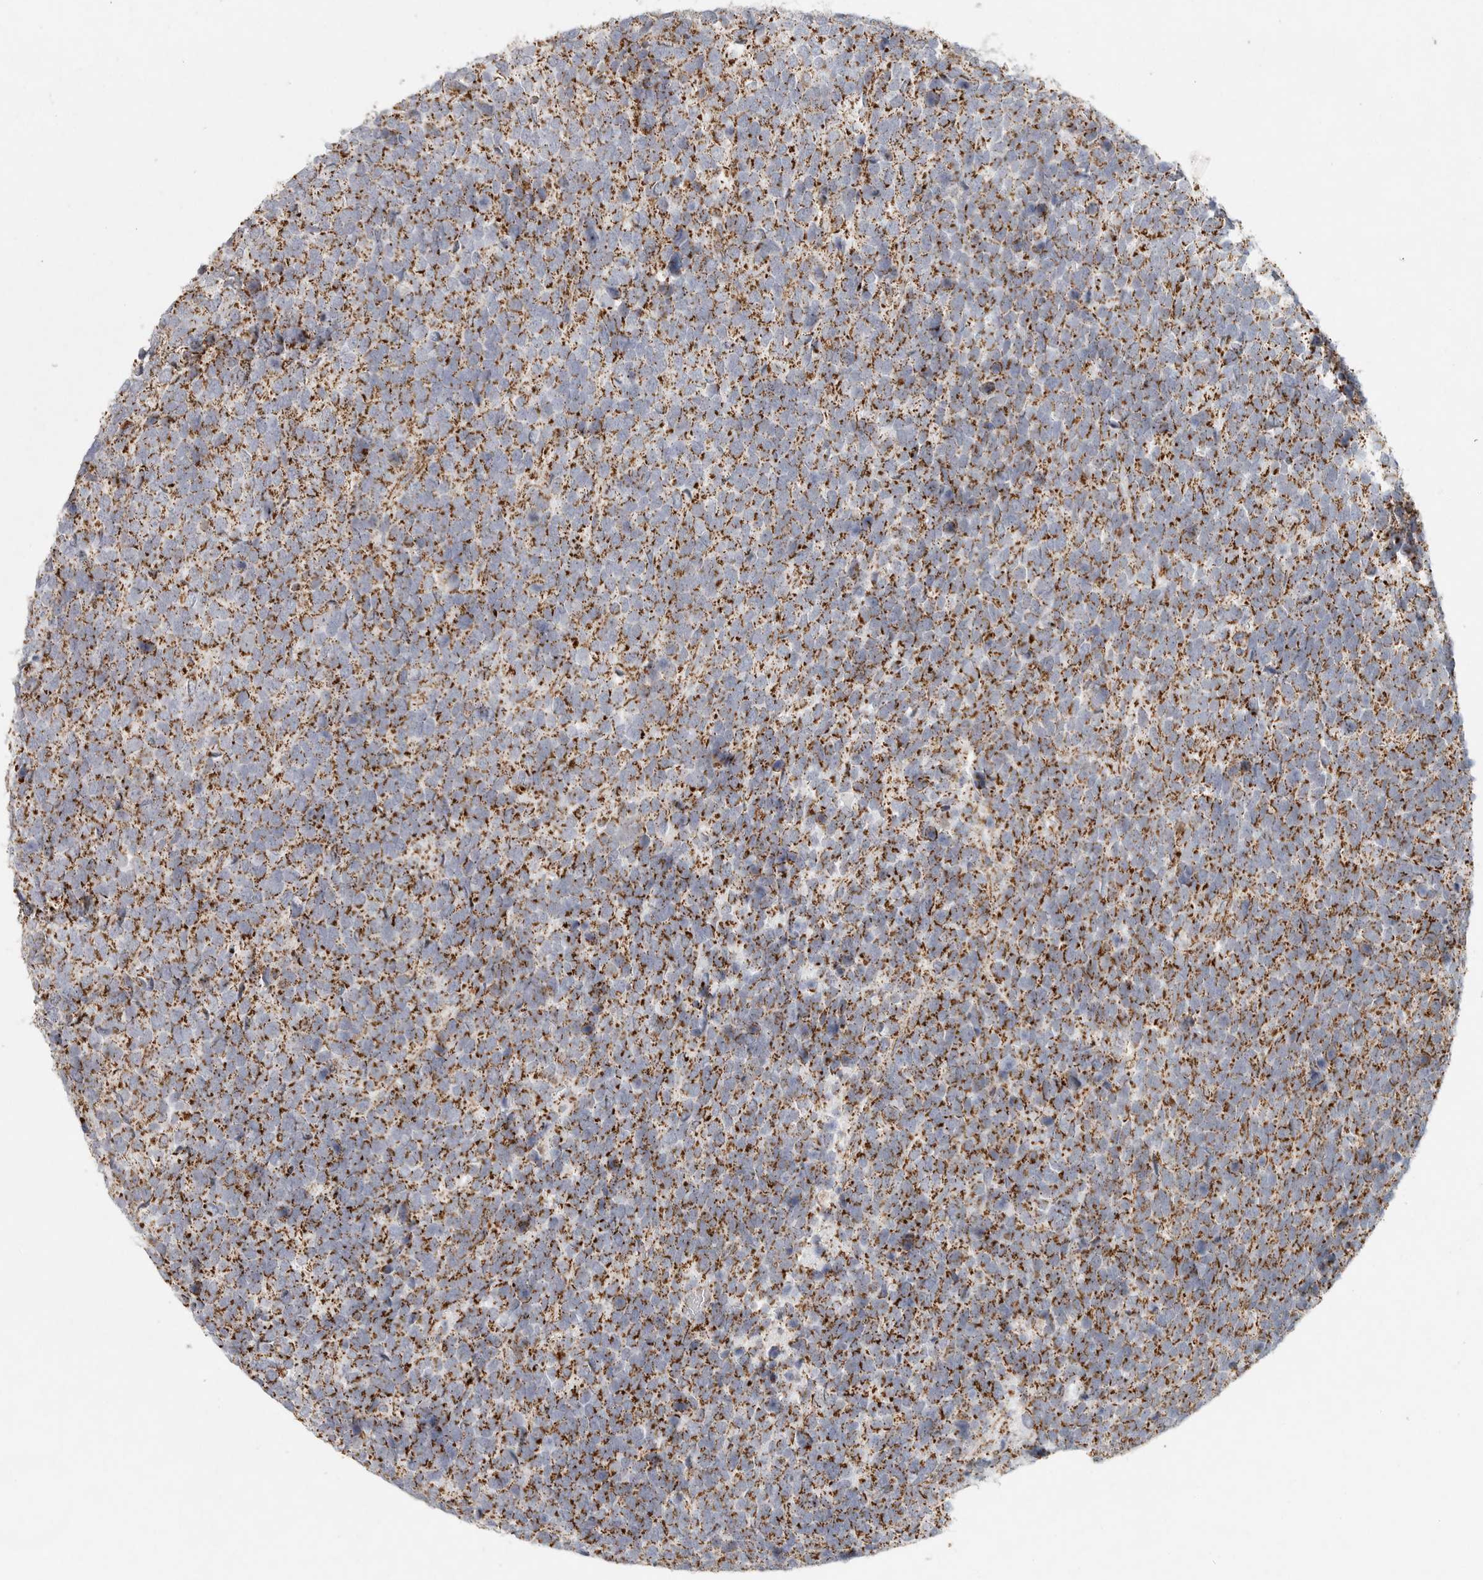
{"staining": {"intensity": "moderate", "quantity": ">75%", "location": "cytoplasmic/membranous"}, "tissue": "urothelial cancer", "cell_type": "Tumor cells", "image_type": "cancer", "snomed": [{"axis": "morphology", "description": "Urothelial carcinoma, High grade"}, {"axis": "topography", "description": "Urinary bladder"}], "caption": "Brown immunohistochemical staining in urothelial cancer displays moderate cytoplasmic/membranous positivity in about >75% of tumor cells.", "gene": "SLC25A26", "patient": {"sex": "female", "age": 82}}